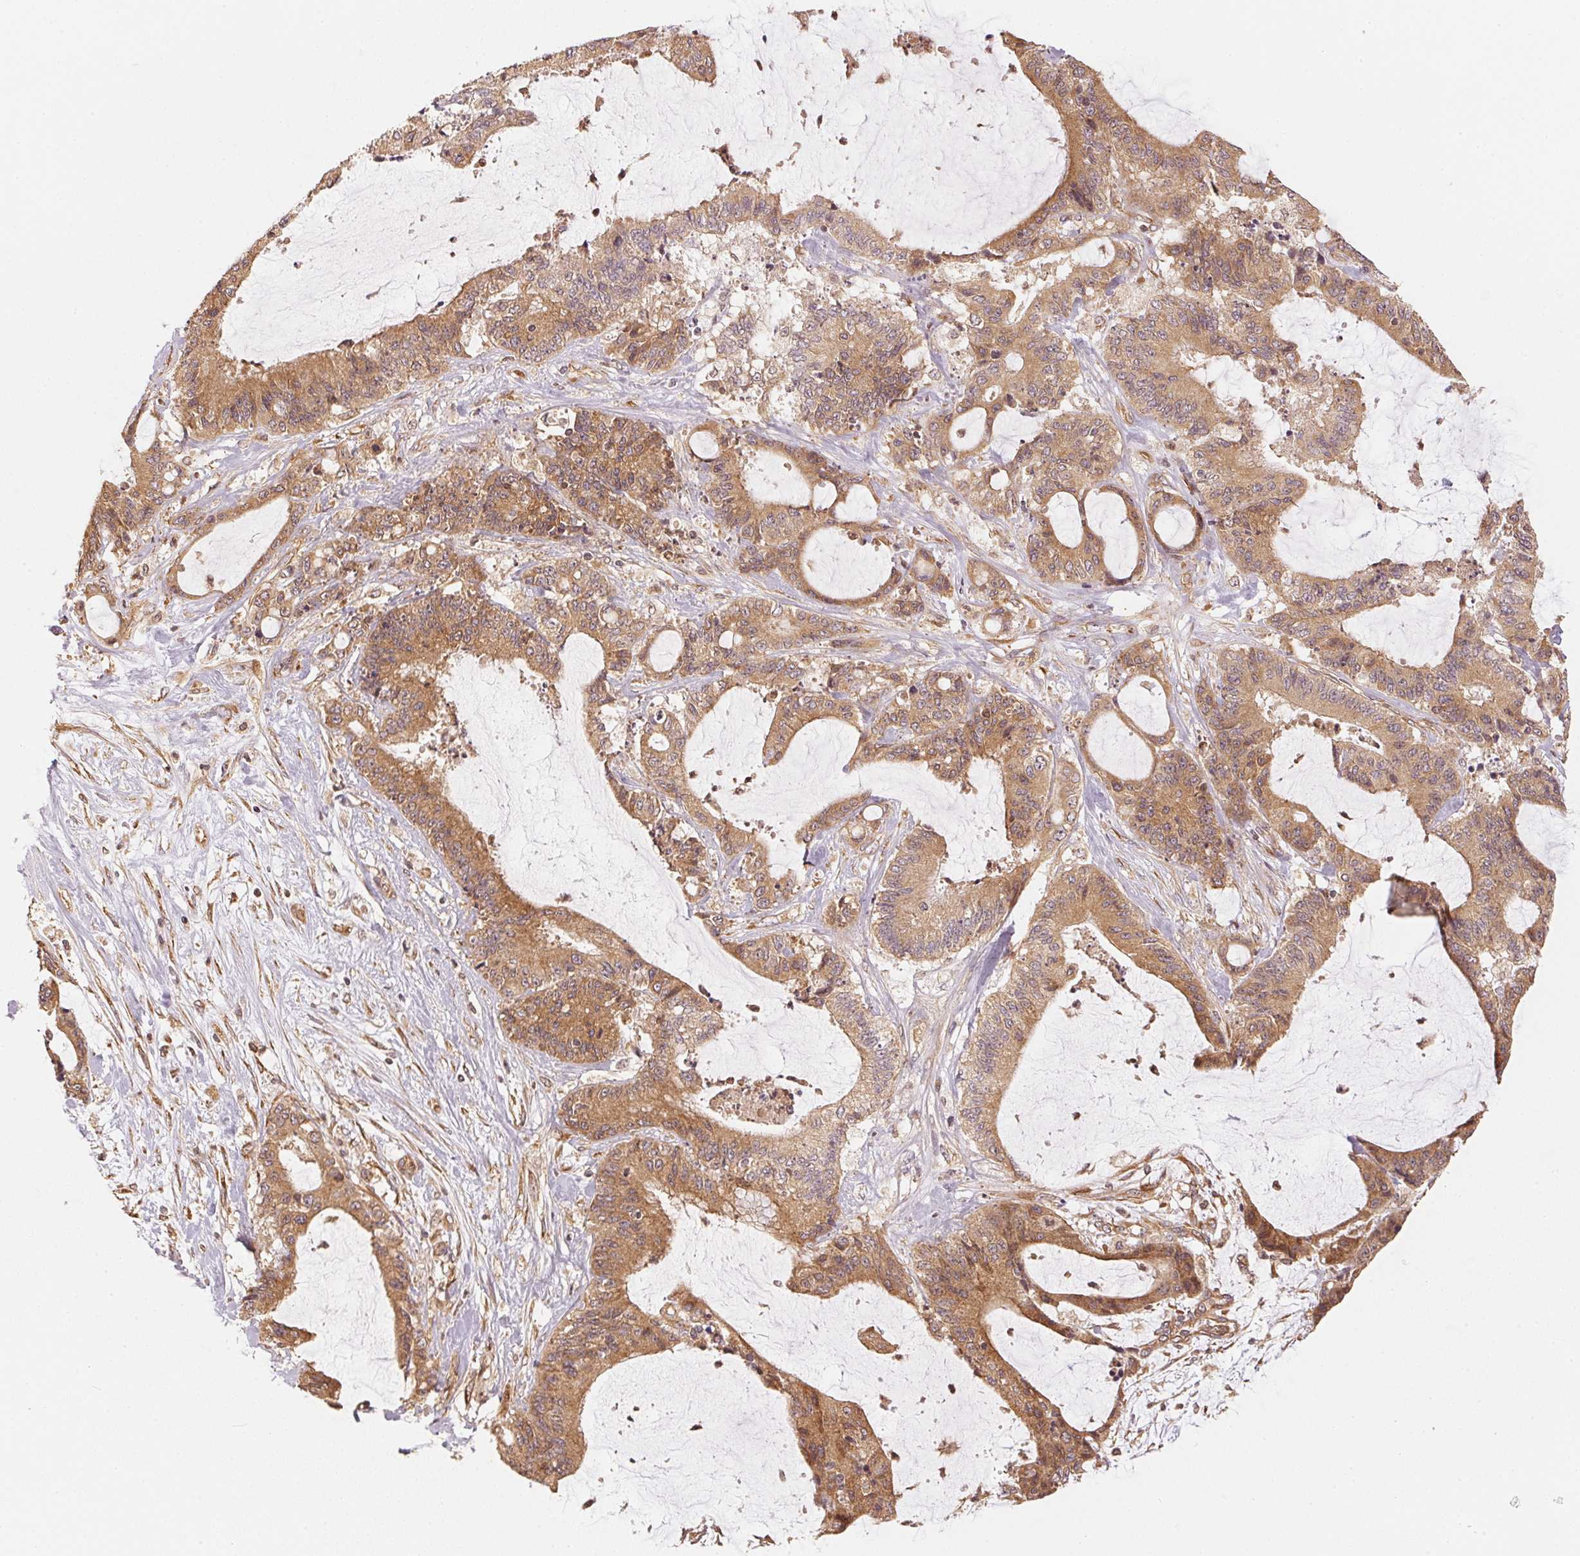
{"staining": {"intensity": "moderate", "quantity": ">75%", "location": "cytoplasmic/membranous"}, "tissue": "liver cancer", "cell_type": "Tumor cells", "image_type": "cancer", "snomed": [{"axis": "morphology", "description": "Cholangiocarcinoma"}, {"axis": "topography", "description": "Liver"}], "caption": "Immunohistochemical staining of human liver cancer (cholangiocarcinoma) demonstrates medium levels of moderate cytoplasmic/membranous positivity in approximately >75% of tumor cells.", "gene": "STRN4", "patient": {"sex": "female", "age": 73}}